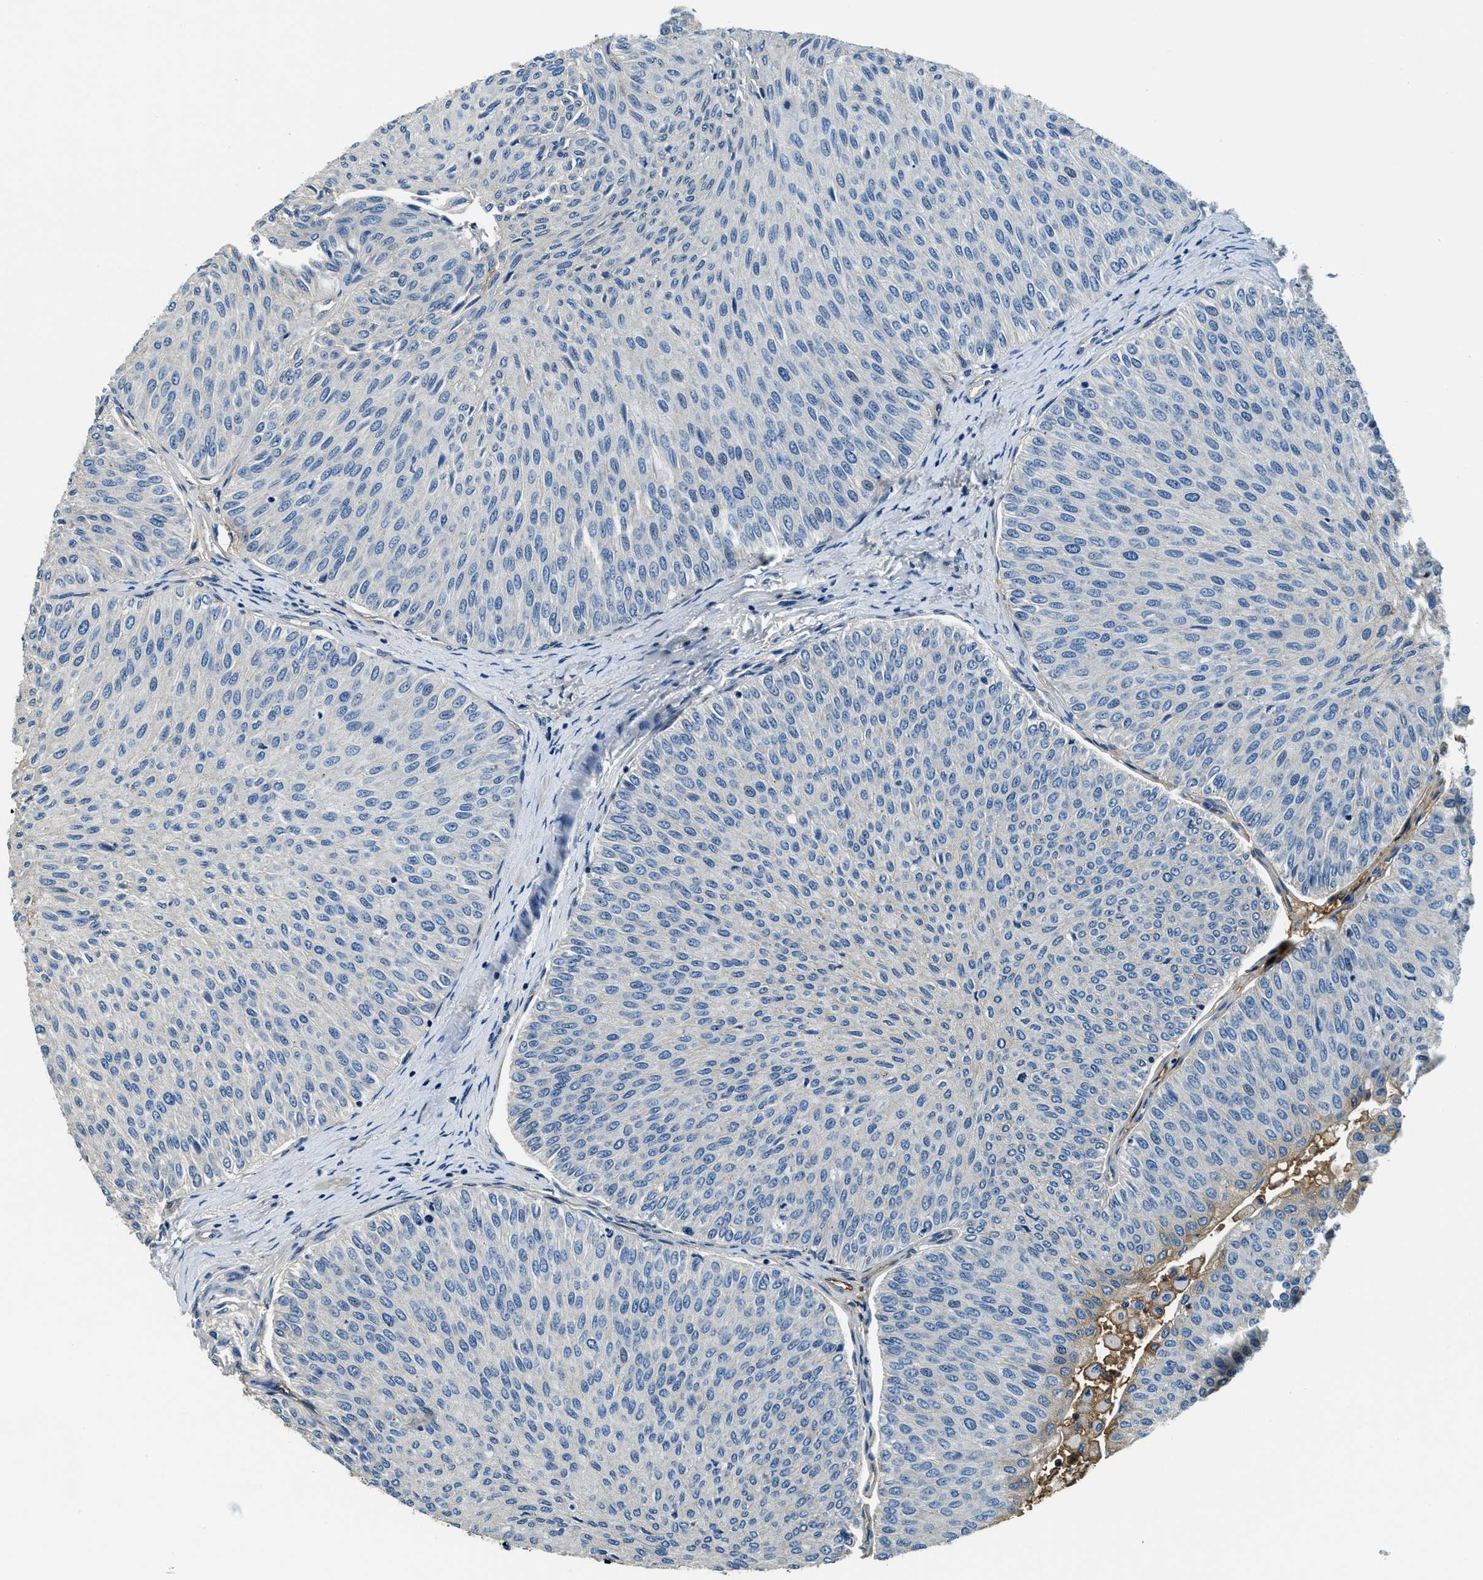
{"staining": {"intensity": "negative", "quantity": "none", "location": "none"}, "tissue": "urothelial cancer", "cell_type": "Tumor cells", "image_type": "cancer", "snomed": [{"axis": "morphology", "description": "Urothelial carcinoma, Low grade"}, {"axis": "topography", "description": "Urinary bladder"}], "caption": "Immunohistochemistry image of neoplastic tissue: human urothelial carcinoma (low-grade) stained with DAB (3,3'-diaminobenzidine) shows no significant protein expression in tumor cells.", "gene": "TMEM186", "patient": {"sex": "male", "age": 78}}